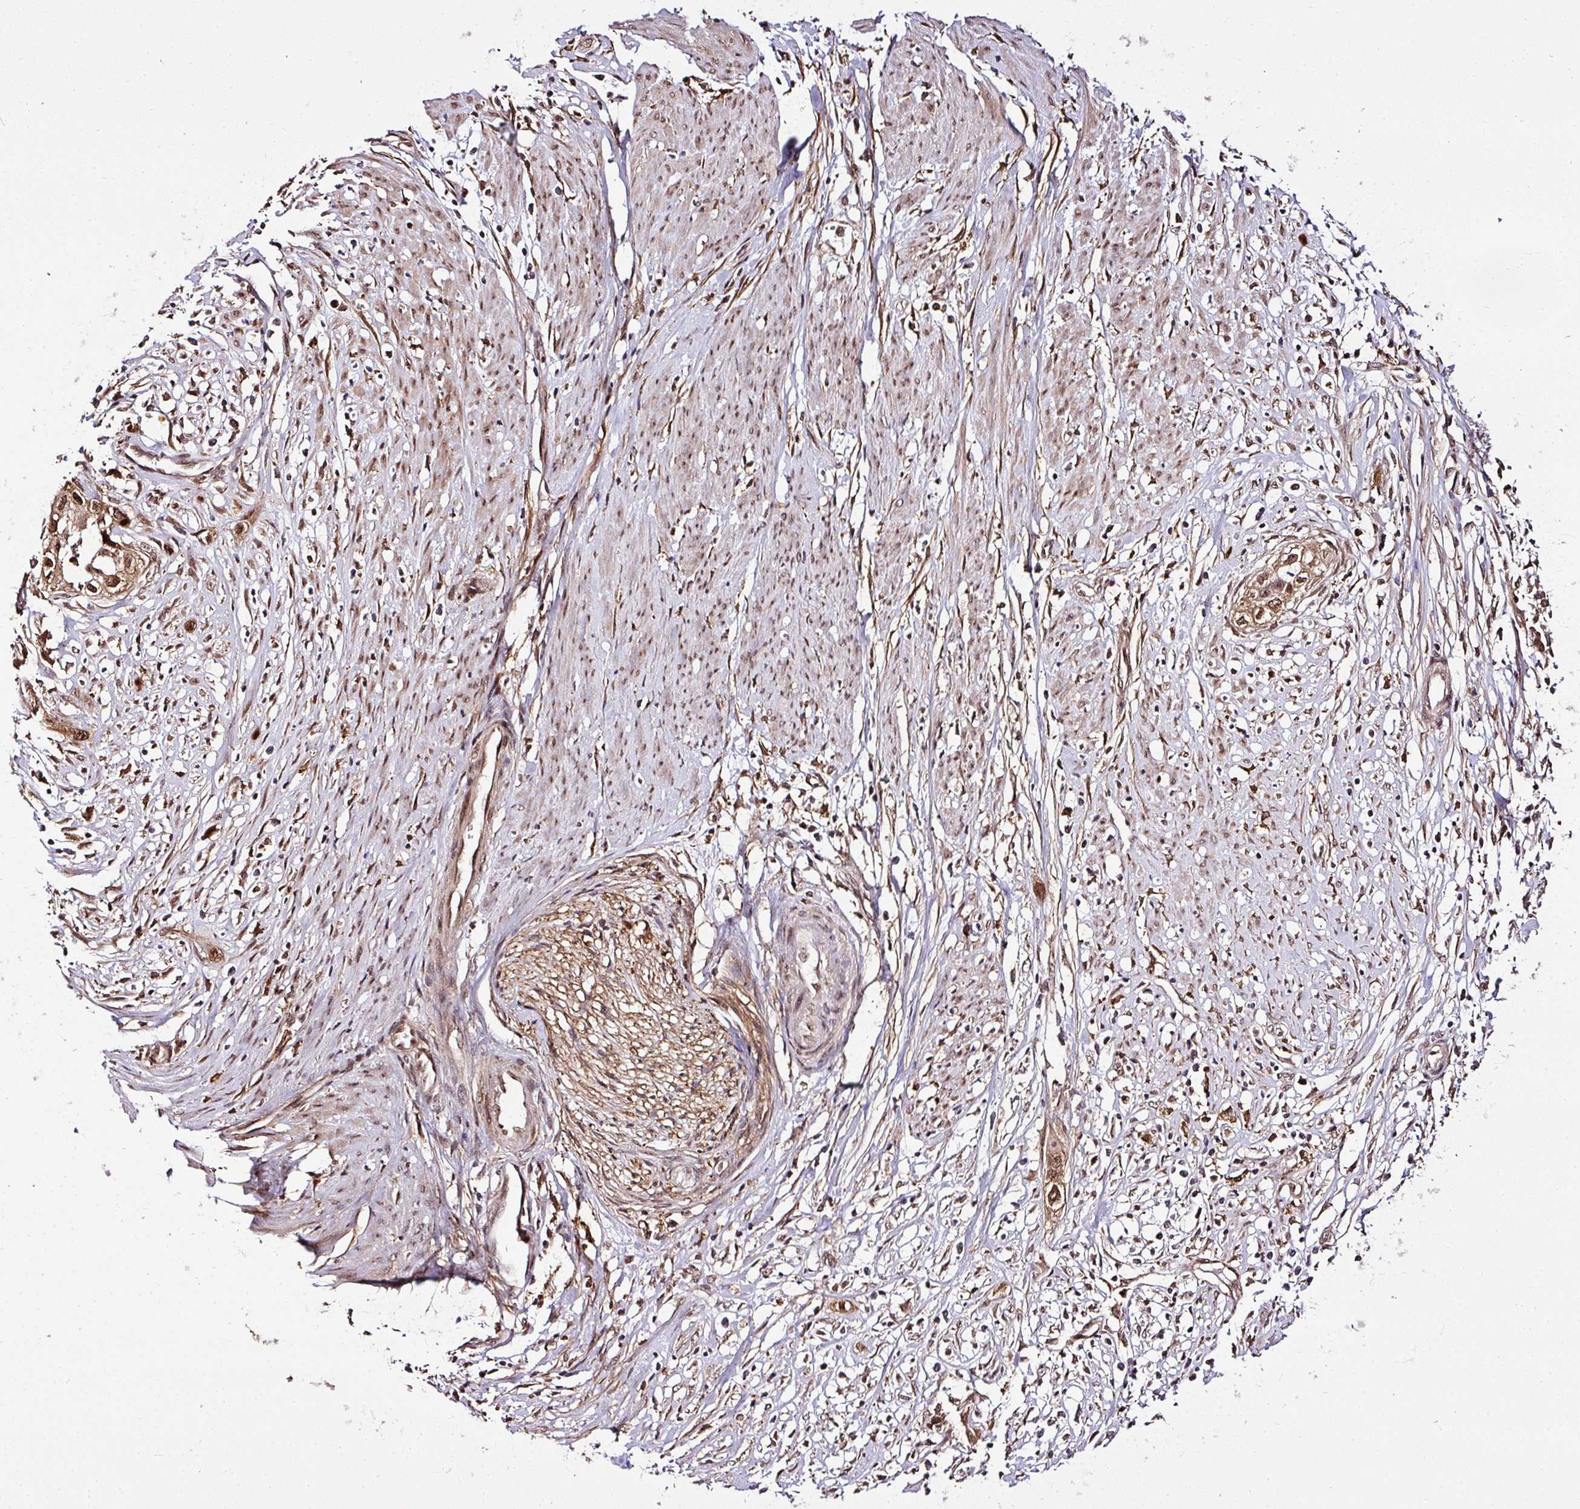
{"staining": {"intensity": "moderate", "quantity": ">75%", "location": "cytoplasmic/membranous,nuclear"}, "tissue": "cervical cancer", "cell_type": "Tumor cells", "image_type": "cancer", "snomed": [{"axis": "morphology", "description": "Squamous cell carcinoma, NOS"}, {"axis": "topography", "description": "Cervix"}], "caption": "Immunohistochemical staining of cervical squamous cell carcinoma shows medium levels of moderate cytoplasmic/membranous and nuclear positivity in about >75% of tumor cells.", "gene": "FAM153A", "patient": {"sex": "female", "age": 34}}